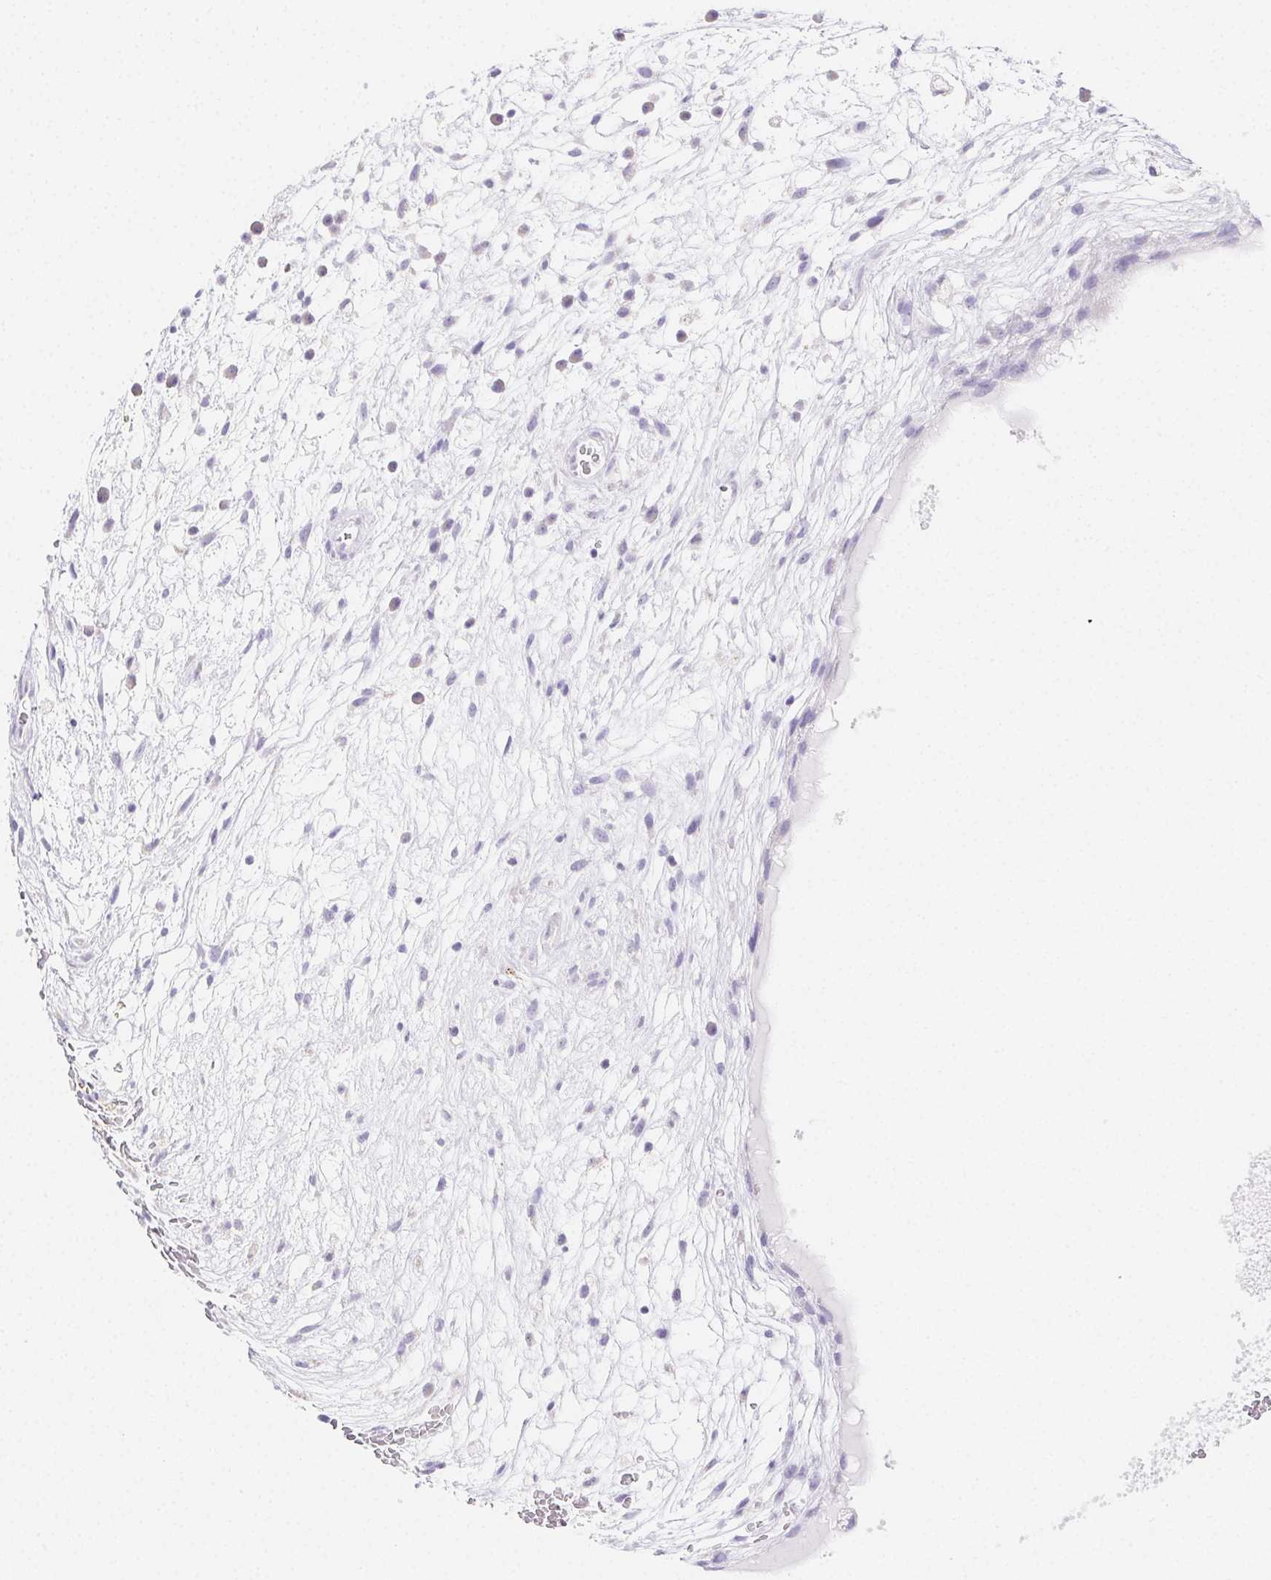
{"staining": {"intensity": "negative", "quantity": "none", "location": "none"}, "tissue": "testis cancer", "cell_type": "Tumor cells", "image_type": "cancer", "snomed": [{"axis": "morphology", "description": "Normal tissue, NOS"}, {"axis": "morphology", "description": "Carcinoma, Embryonal, NOS"}, {"axis": "topography", "description": "Testis"}], "caption": "Testis cancer stained for a protein using immunohistochemistry (IHC) demonstrates no staining tumor cells.", "gene": "ZBBX", "patient": {"sex": "male", "age": 32}}